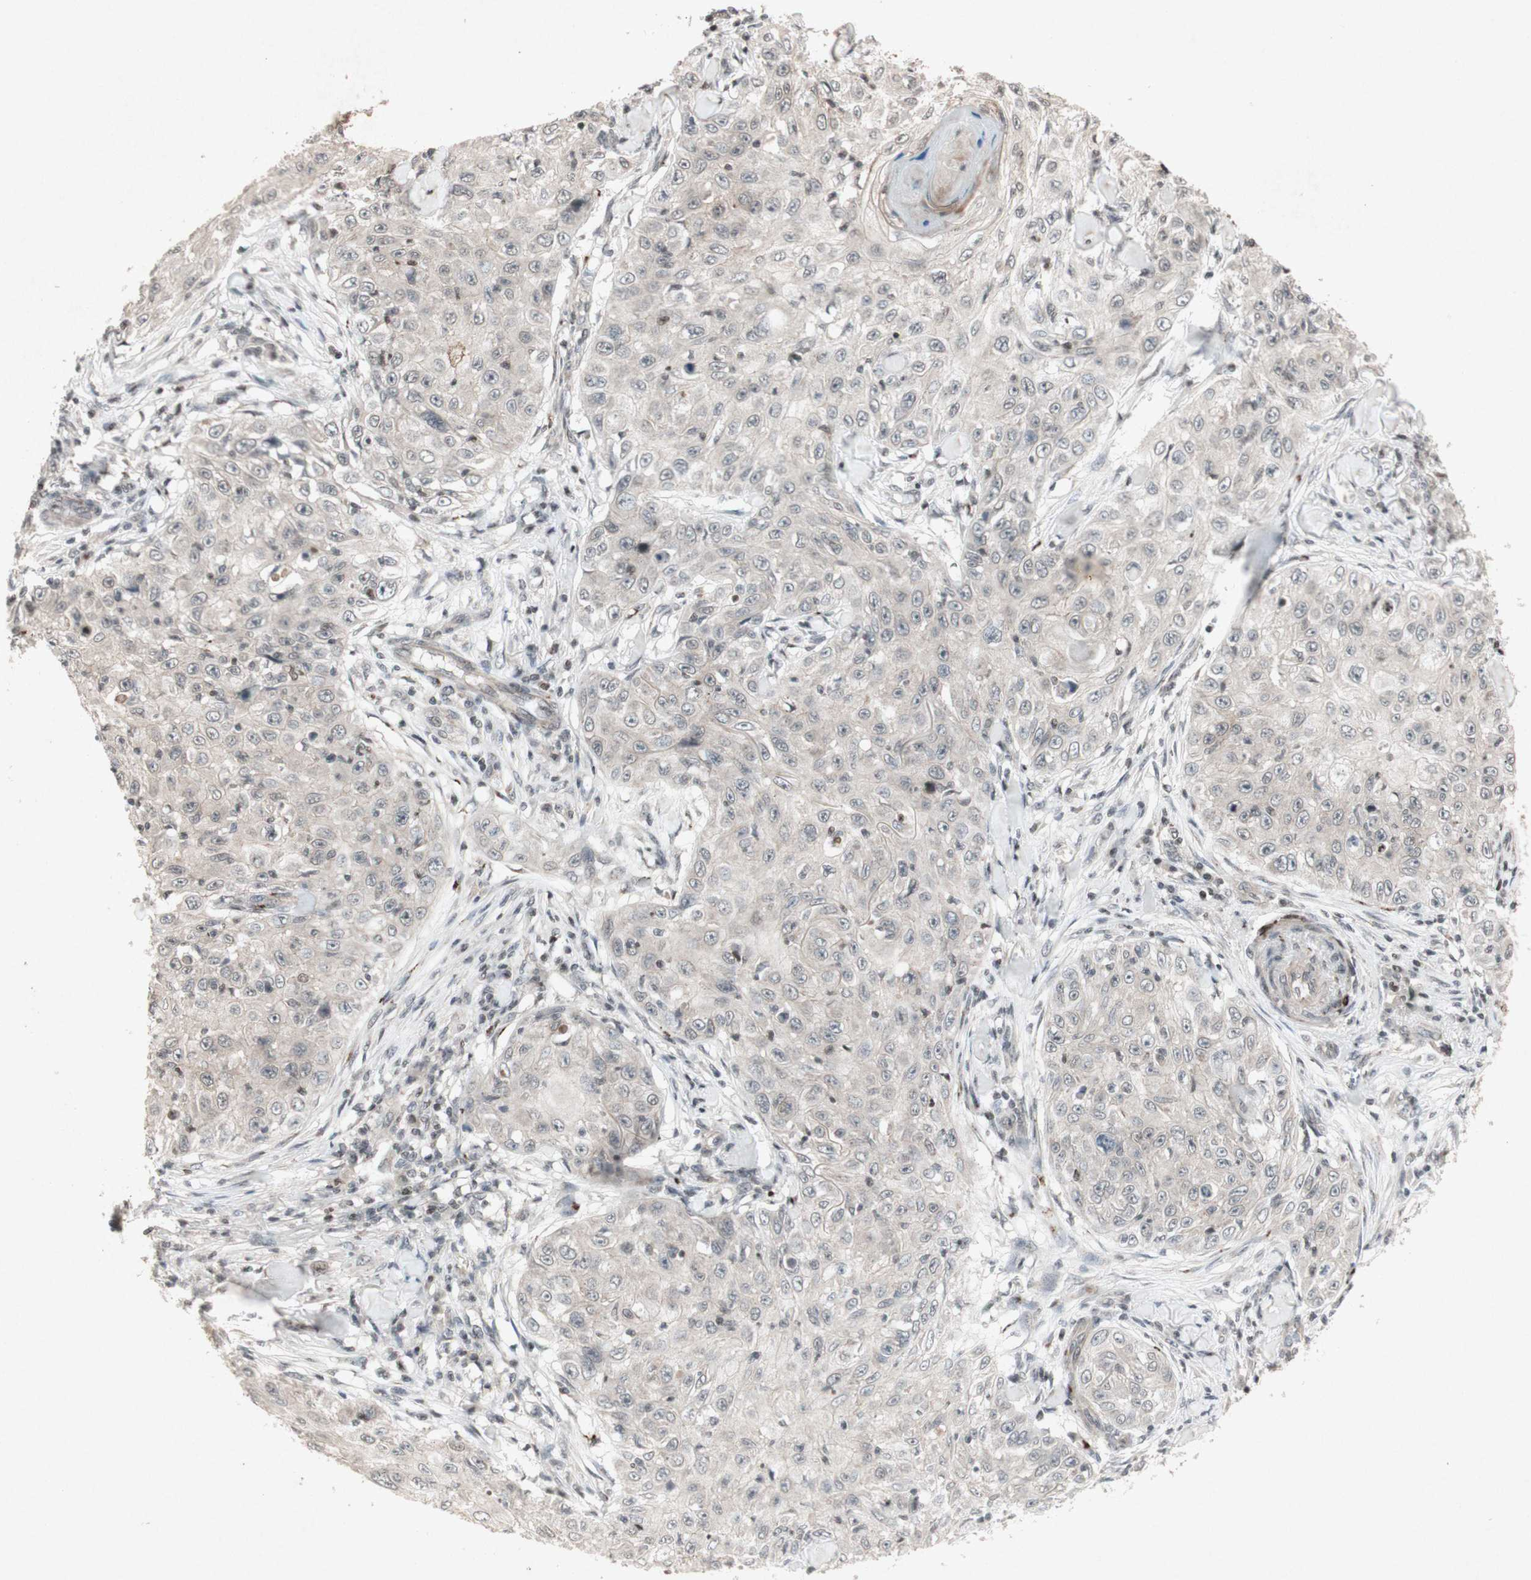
{"staining": {"intensity": "weak", "quantity": ">75%", "location": "cytoplasmic/membranous"}, "tissue": "skin cancer", "cell_type": "Tumor cells", "image_type": "cancer", "snomed": [{"axis": "morphology", "description": "Squamous cell carcinoma, NOS"}, {"axis": "topography", "description": "Skin"}], "caption": "A brown stain shows weak cytoplasmic/membranous staining of a protein in squamous cell carcinoma (skin) tumor cells. (DAB IHC, brown staining for protein, blue staining for nuclei).", "gene": "PLXNA1", "patient": {"sex": "male", "age": 86}}